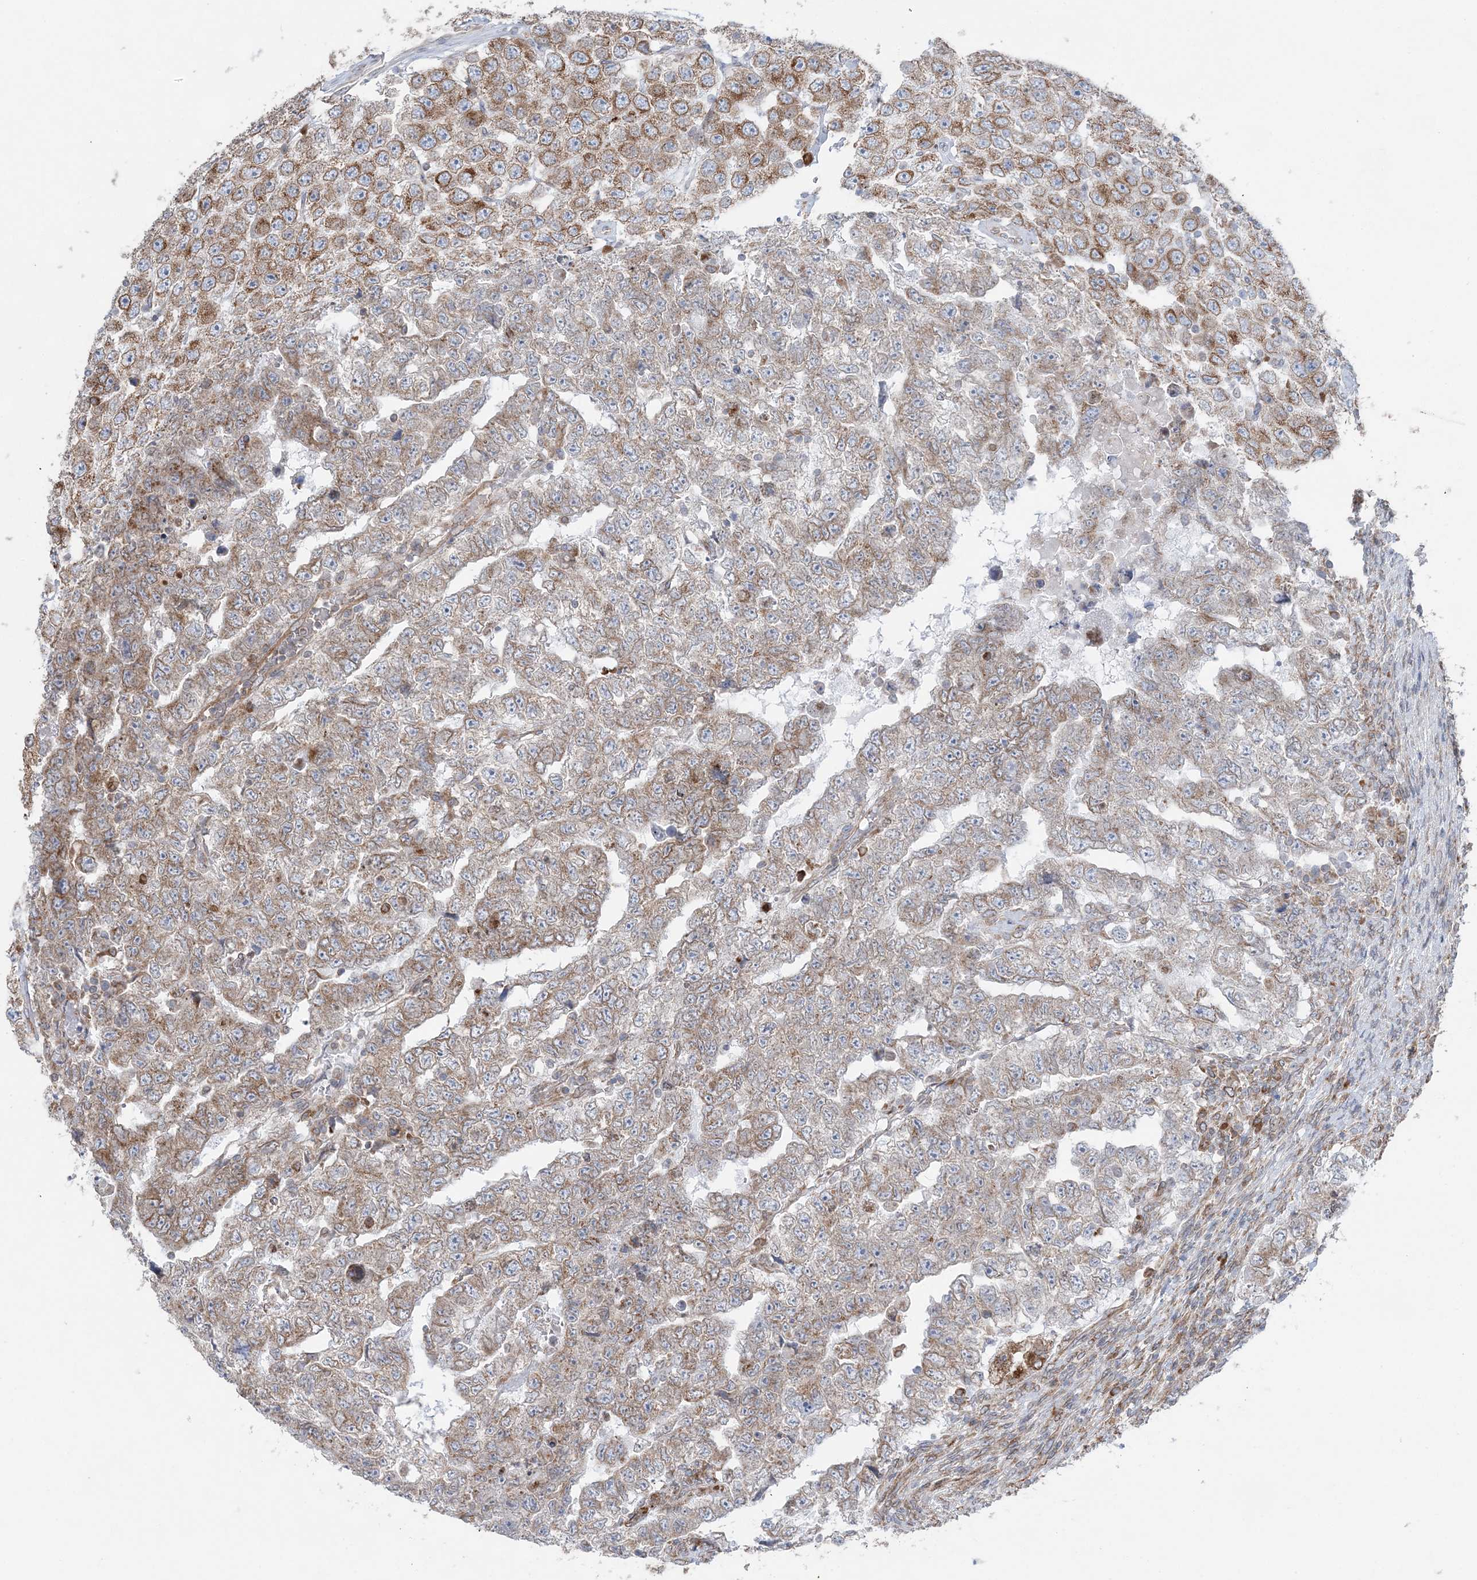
{"staining": {"intensity": "moderate", "quantity": "25%-75%", "location": "cytoplasmic/membranous"}, "tissue": "testis cancer", "cell_type": "Tumor cells", "image_type": "cancer", "snomed": [{"axis": "morphology", "description": "Carcinoma, Embryonal, NOS"}, {"axis": "topography", "description": "Testis"}], "caption": "Protein expression analysis of human testis embryonal carcinoma reveals moderate cytoplasmic/membranous positivity in about 25%-75% of tumor cells.", "gene": "TMED10", "patient": {"sex": "male", "age": 45}}